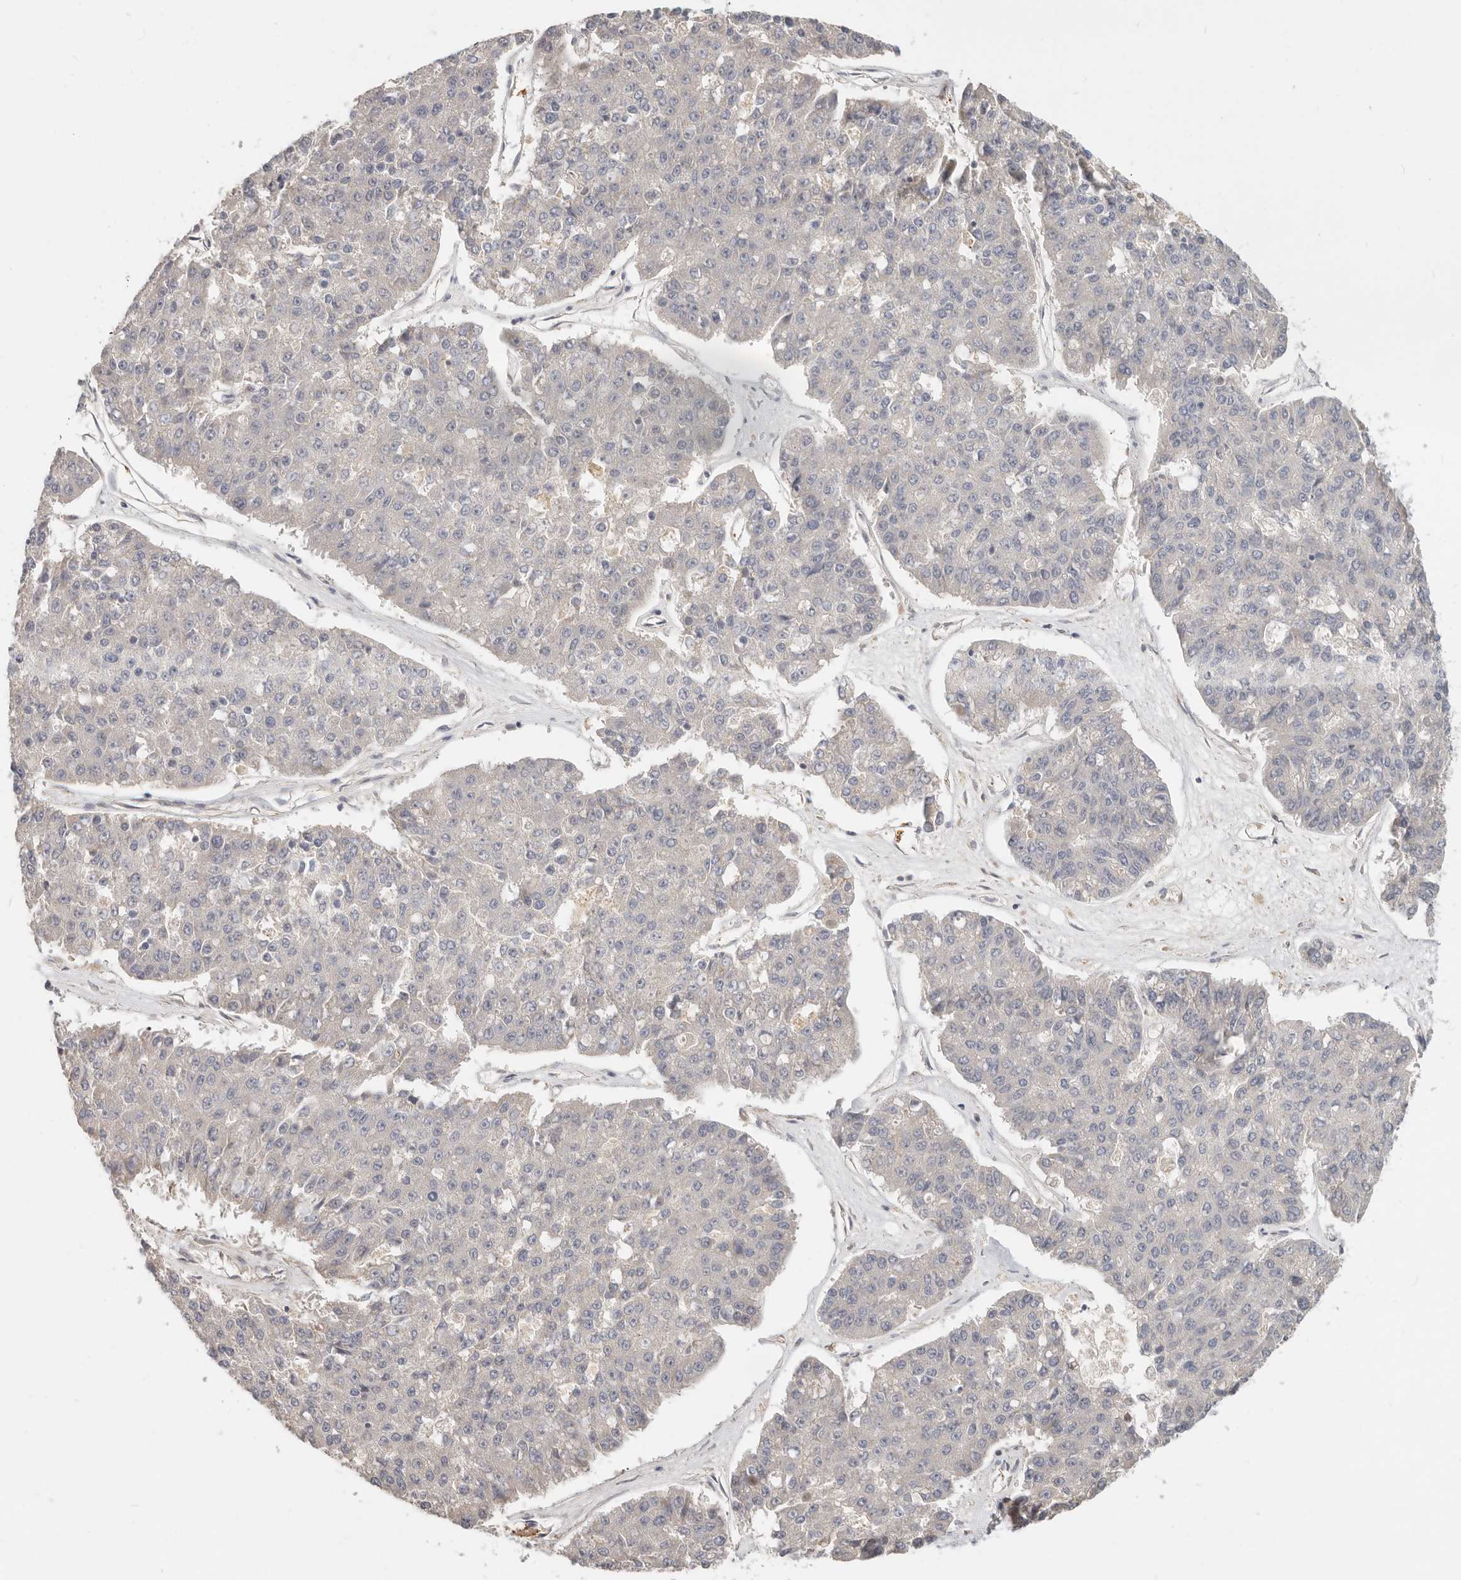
{"staining": {"intensity": "negative", "quantity": "none", "location": "none"}, "tissue": "pancreatic cancer", "cell_type": "Tumor cells", "image_type": "cancer", "snomed": [{"axis": "morphology", "description": "Adenocarcinoma, NOS"}, {"axis": "topography", "description": "Pancreas"}], "caption": "IHC of pancreatic cancer shows no staining in tumor cells.", "gene": "ZRANB1", "patient": {"sex": "male", "age": 50}}